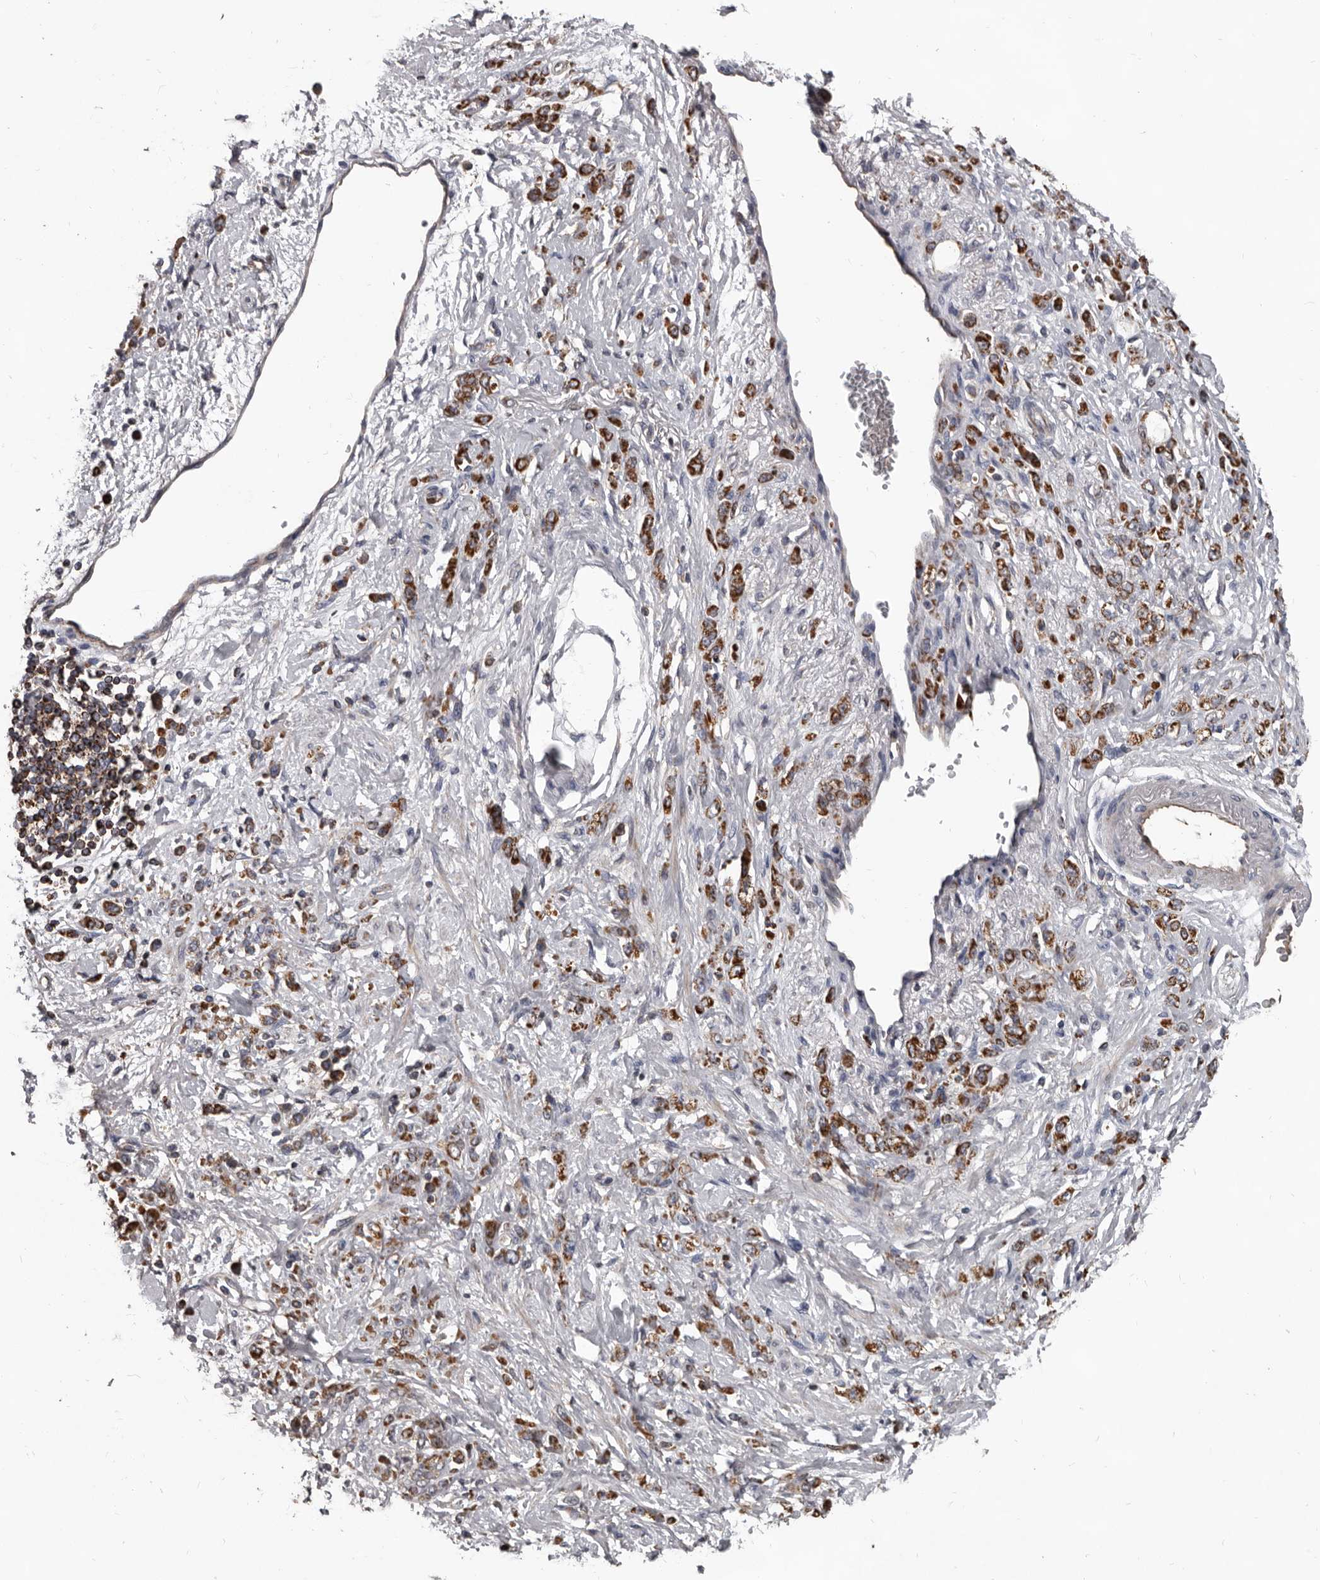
{"staining": {"intensity": "strong", "quantity": ">75%", "location": "cytoplasmic/membranous"}, "tissue": "stomach cancer", "cell_type": "Tumor cells", "image_type": "cancer", "snomed": [{"axis": "morphology", "description": "Normal tissue, NOS"}, {"axis": "morphology", "description": "Adenocarcinoma, NOS"}, {"axis": "topography", "description": "Stomach"}], "caption": "This photomicrograph reveals immunohistochemistry (IHC) staining of human stomach cancer, with high strong cytoplasmic/membranous staining in approximately >75% of tumor cells.", "gene": "ALDH5A1", "patient": {"sex": "male", "age": 82}}